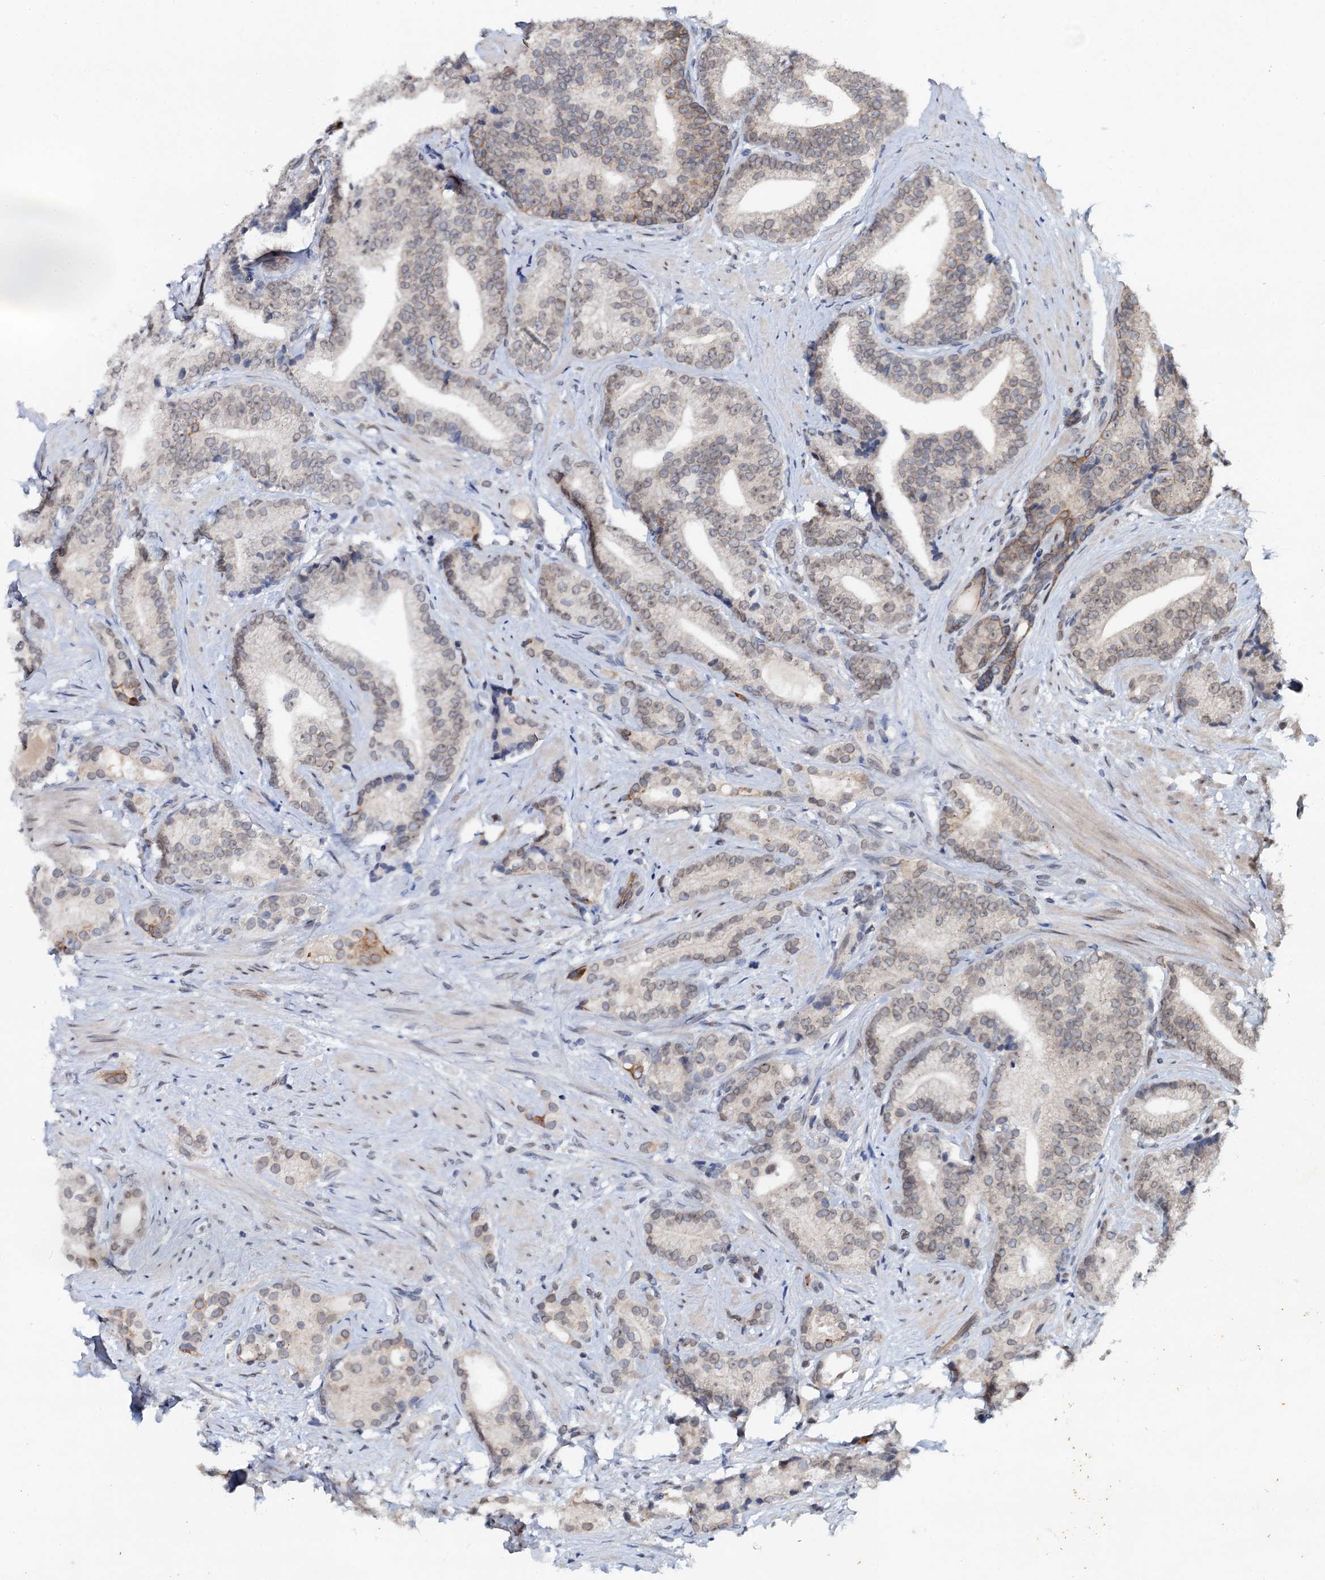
{"staining": {"intensity": "strong", "quantity": "<25%", "location": "cytoplasmic/membranous"}, "tissue": "prostate cancer", "cell_type": "Tumor cells", "image_type": "cancer", "snomed": [{"axis": "morphology", "description": "Adenocarcinoma, Low grade"}, {"axis": "topography", "description": "Prostate"}], "caption": "Immunohistochemistry (IHC) photomicrograph of neoplastic tissue: human low-grade adenocarcinoma (prostate) stained using IHC displays medium levels of strong protein expression localized specifically in the cytoplasmic/membranous of tumor cells, appearing as a cytoplasmic/membranous brown color.", "gene": "SNTA1", "patient": {"sex": "male", "age": 71}}